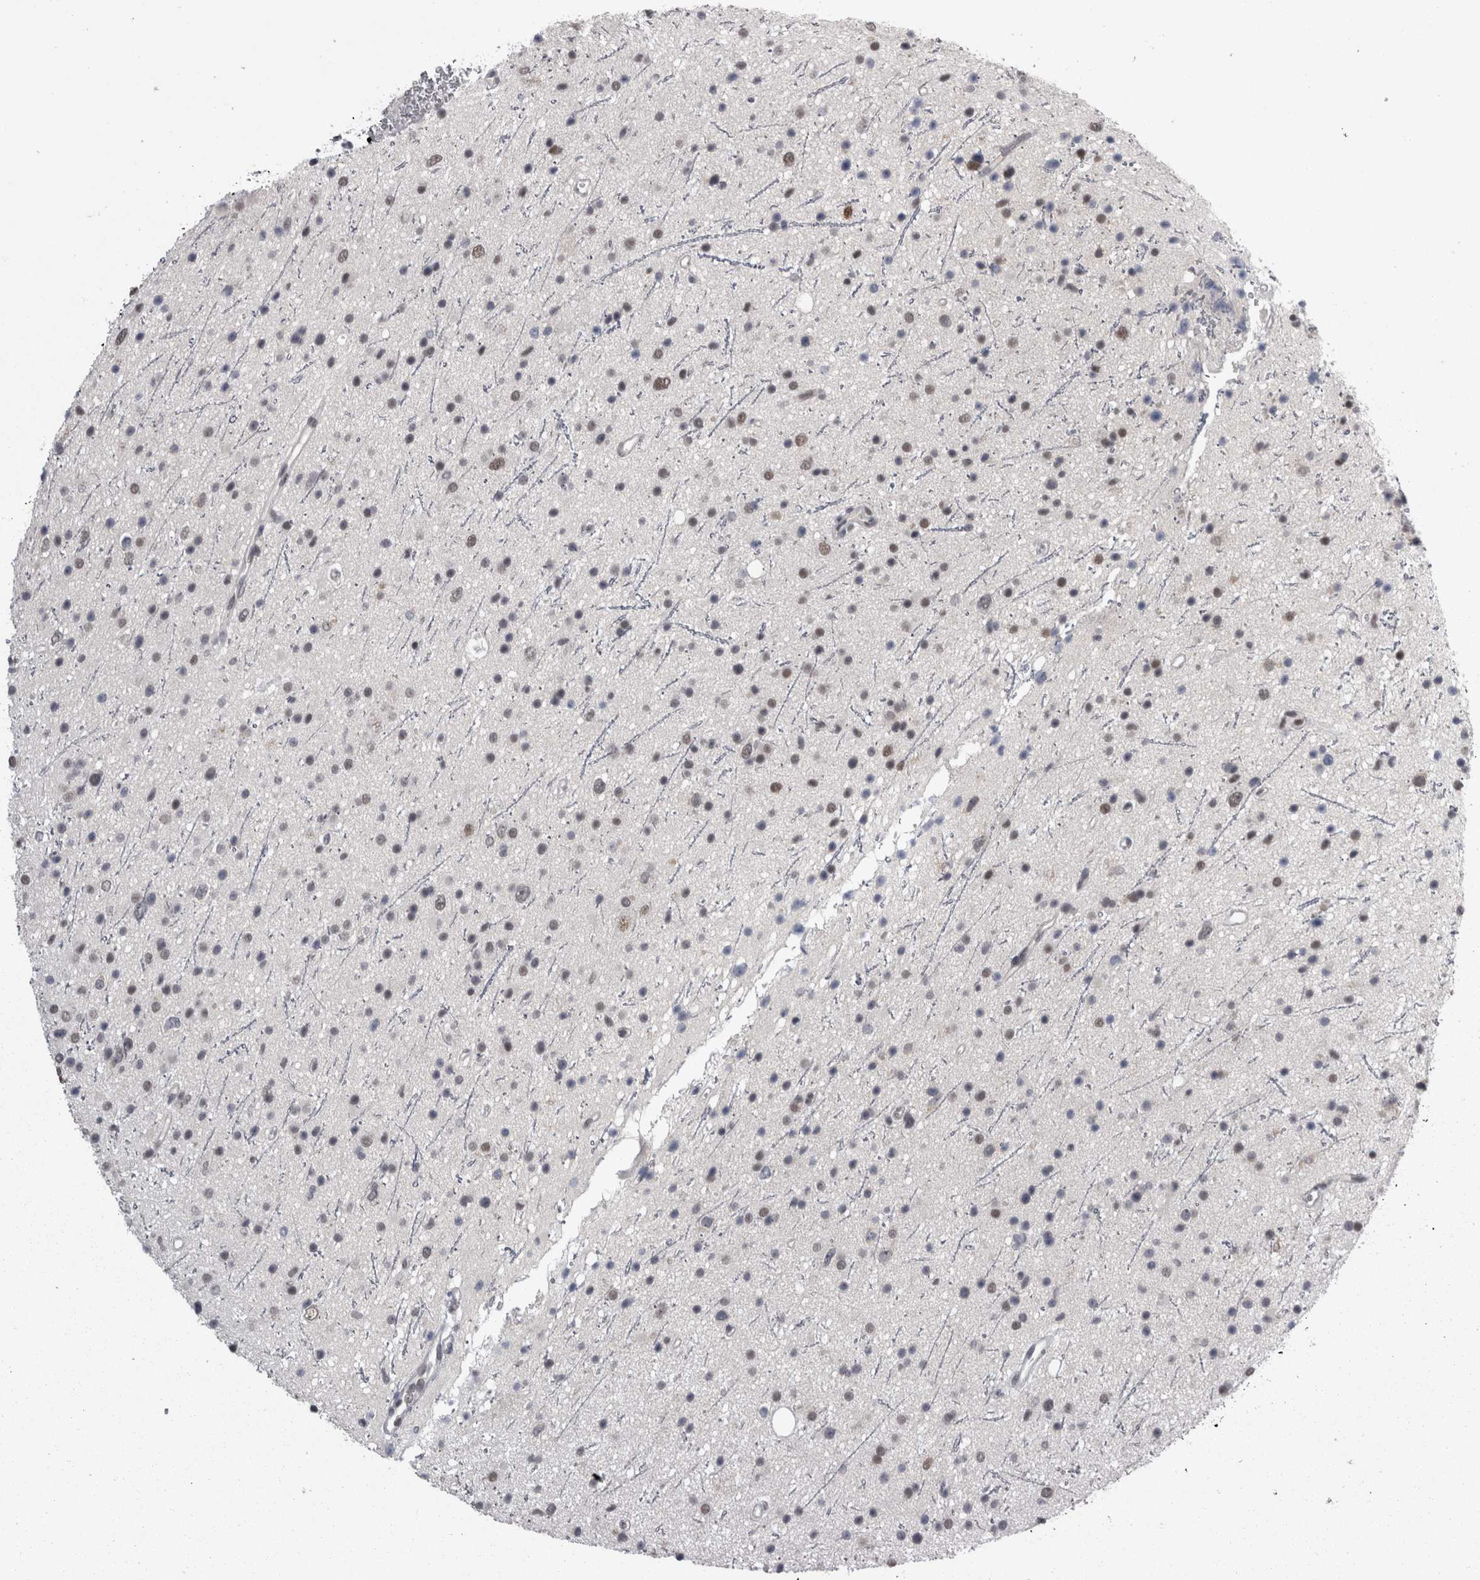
{"staining": {"intensity": "weak", "quantity": "<25%", "location": "nuclear"}, "tissue": "glioma", "cell_type": "Tumor cells", "image_type": "cancer", "snomed": [{"axis": "morphology", "description": "Glioma, malignant, Low grade"}, {"axis": "topography", "description": "Cerebral cortex"}], "caption": "A photomicrograph of human malignant glioma (low-grade) is negative for staining in tumor cells.", "gene": "C1orf54", "patient": {"sex": "female", "age": 39}}